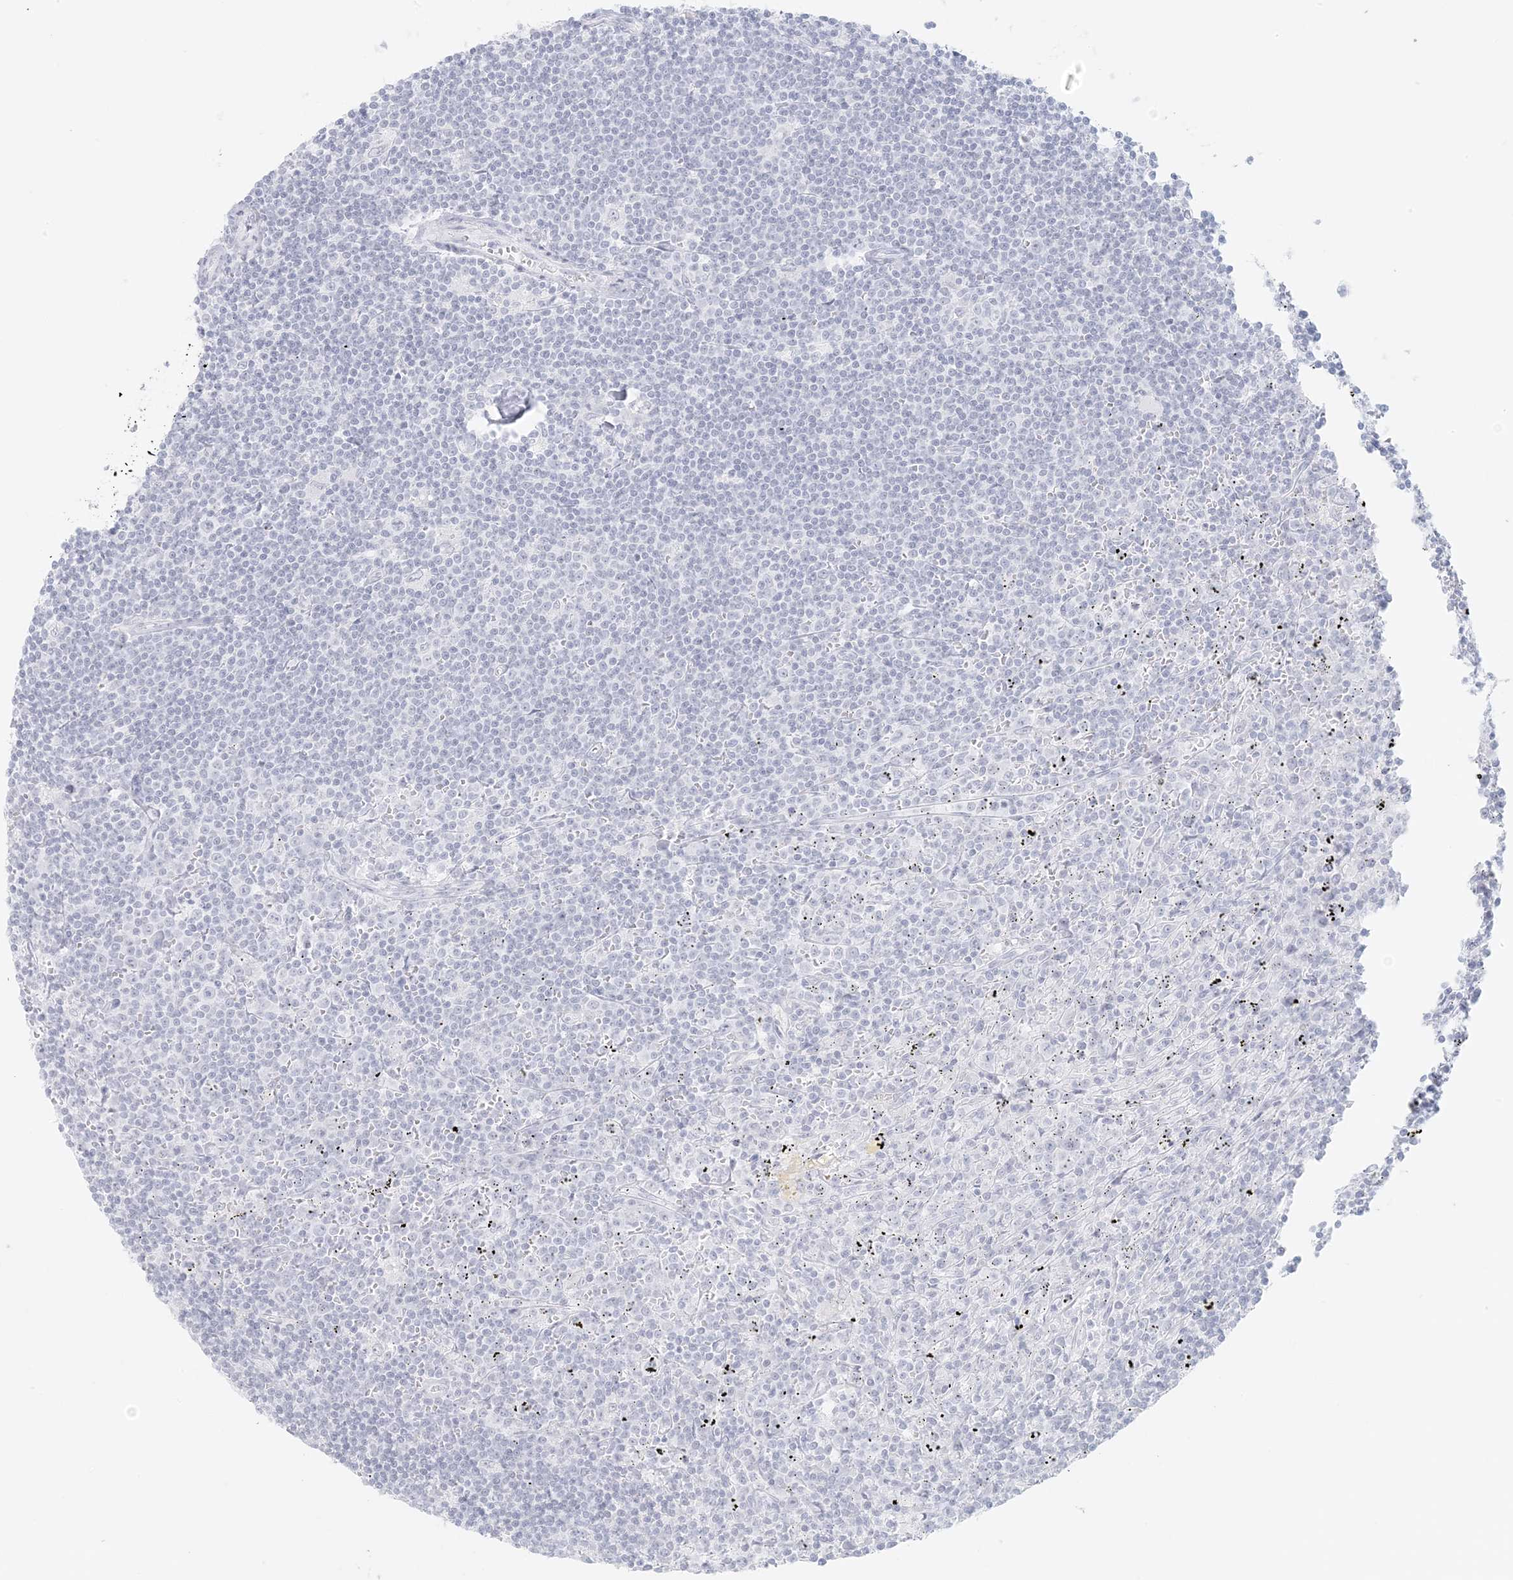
{"staining": {"intensity": "negative", "quantity": "none", "location": "none"}, "tissue": "lymphoma", "cell_type": "Tumor cells", "image_type": "cancer", "snomed": [{"axis": "morphology", "description": "Malignant lymphoma, non-Hodgkin's type, Low grade"}, {"axis": "topography", "description": "Spleen"}], "caption": "Immunohistochemistry (IHC) of lymphoma reveals no staining in tumor cells. (Immunohistochemistry, brightfield microscopy, high magnification).", "gene": "LIPT1", "patient": {"sex": "male", "age": 76}}